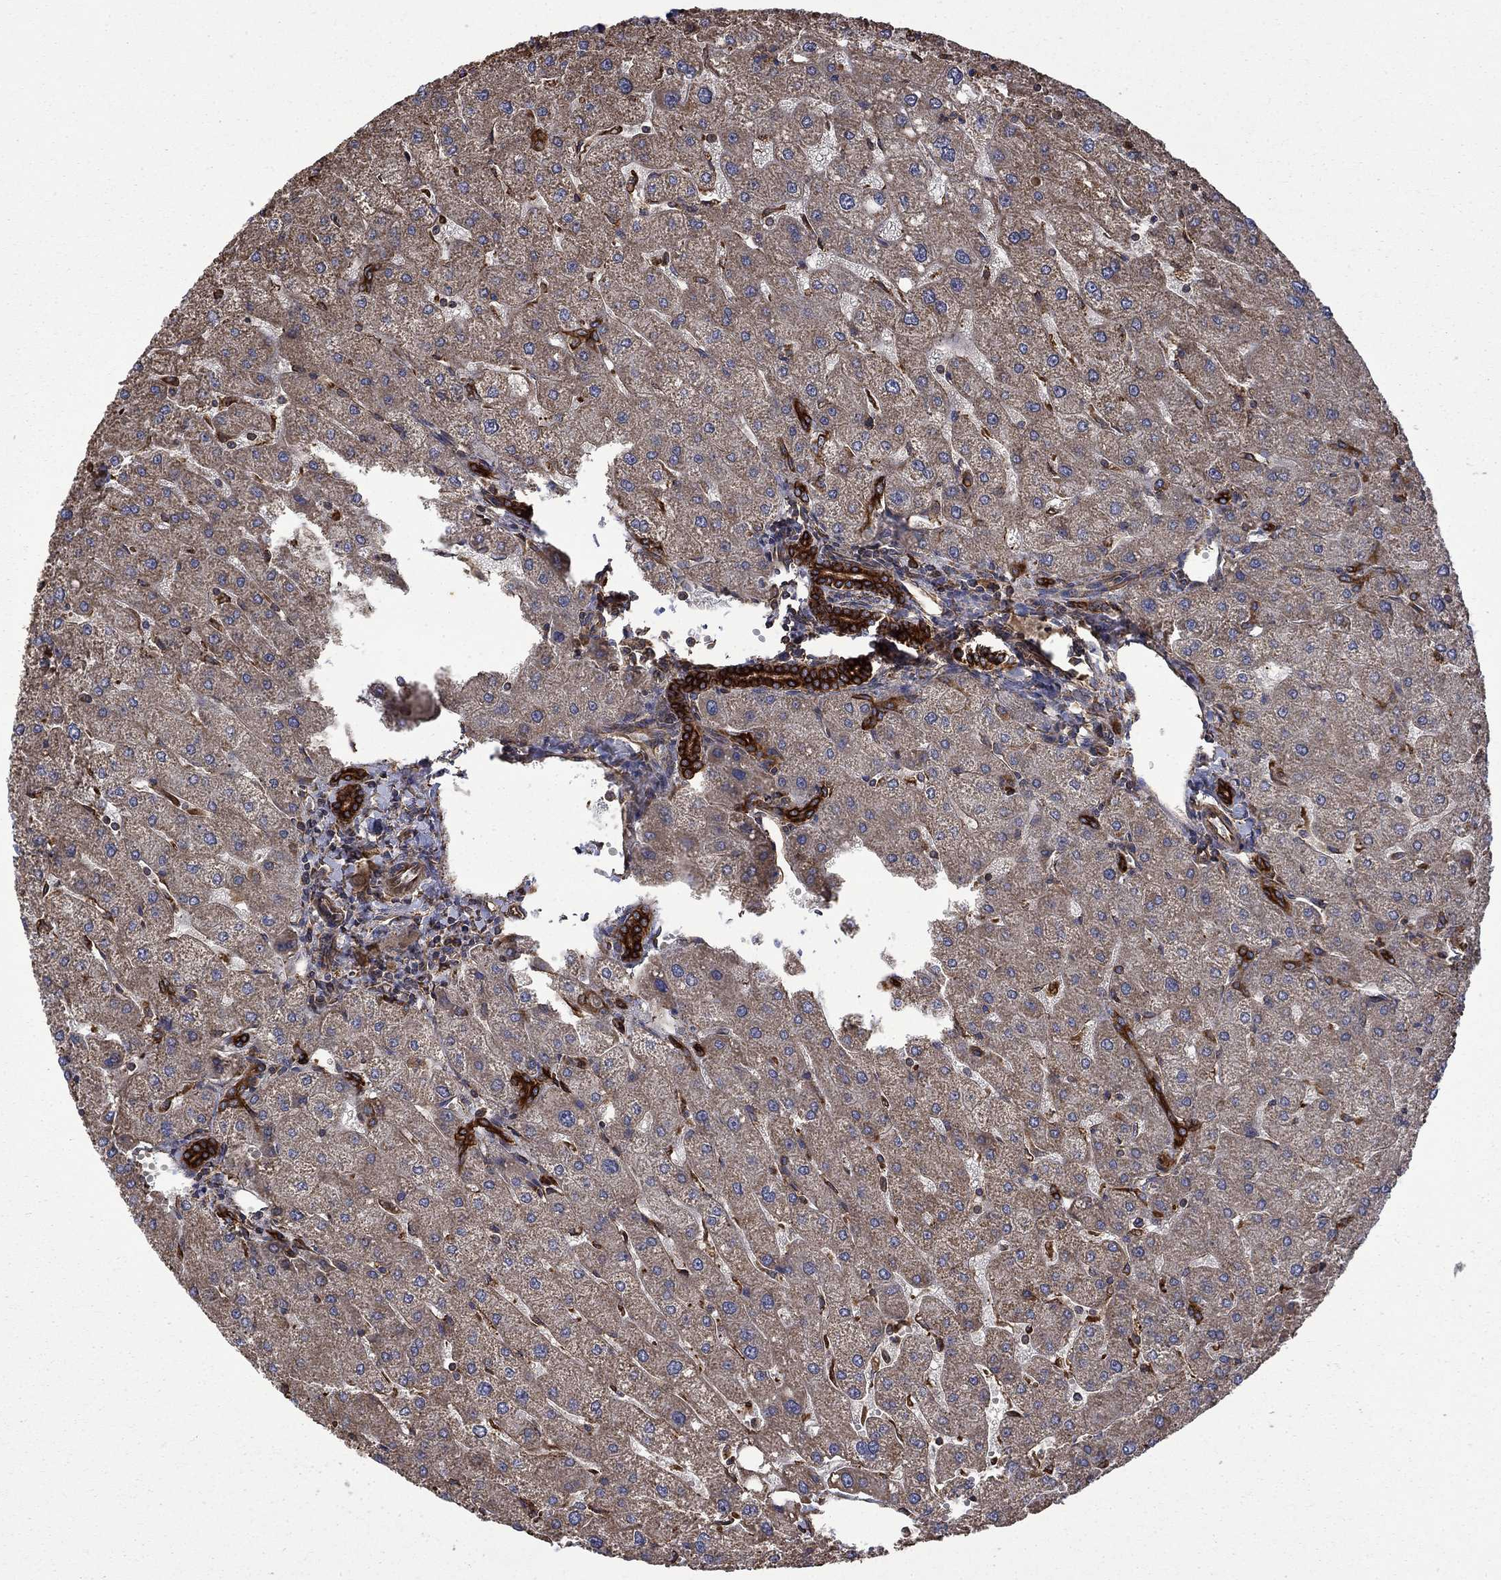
{"staining": {"intensity": "strong", "quantity": ">75%", "location": "cytoplasmic/membranous"}, "tissue": "liver", "cell_type": "Cholangiocytes", "image_type": "normal", "snomed": [{"axis": "morphology", "description": "Normal tissue, NOS"}, {"axis": "topography", "description": "Liver"}], "caption": "Human liver stained with a protein marker displays strong staining in cholangiocytes.", "gene": "CUTC", "patient": {"sex": "male", "age": 67}}